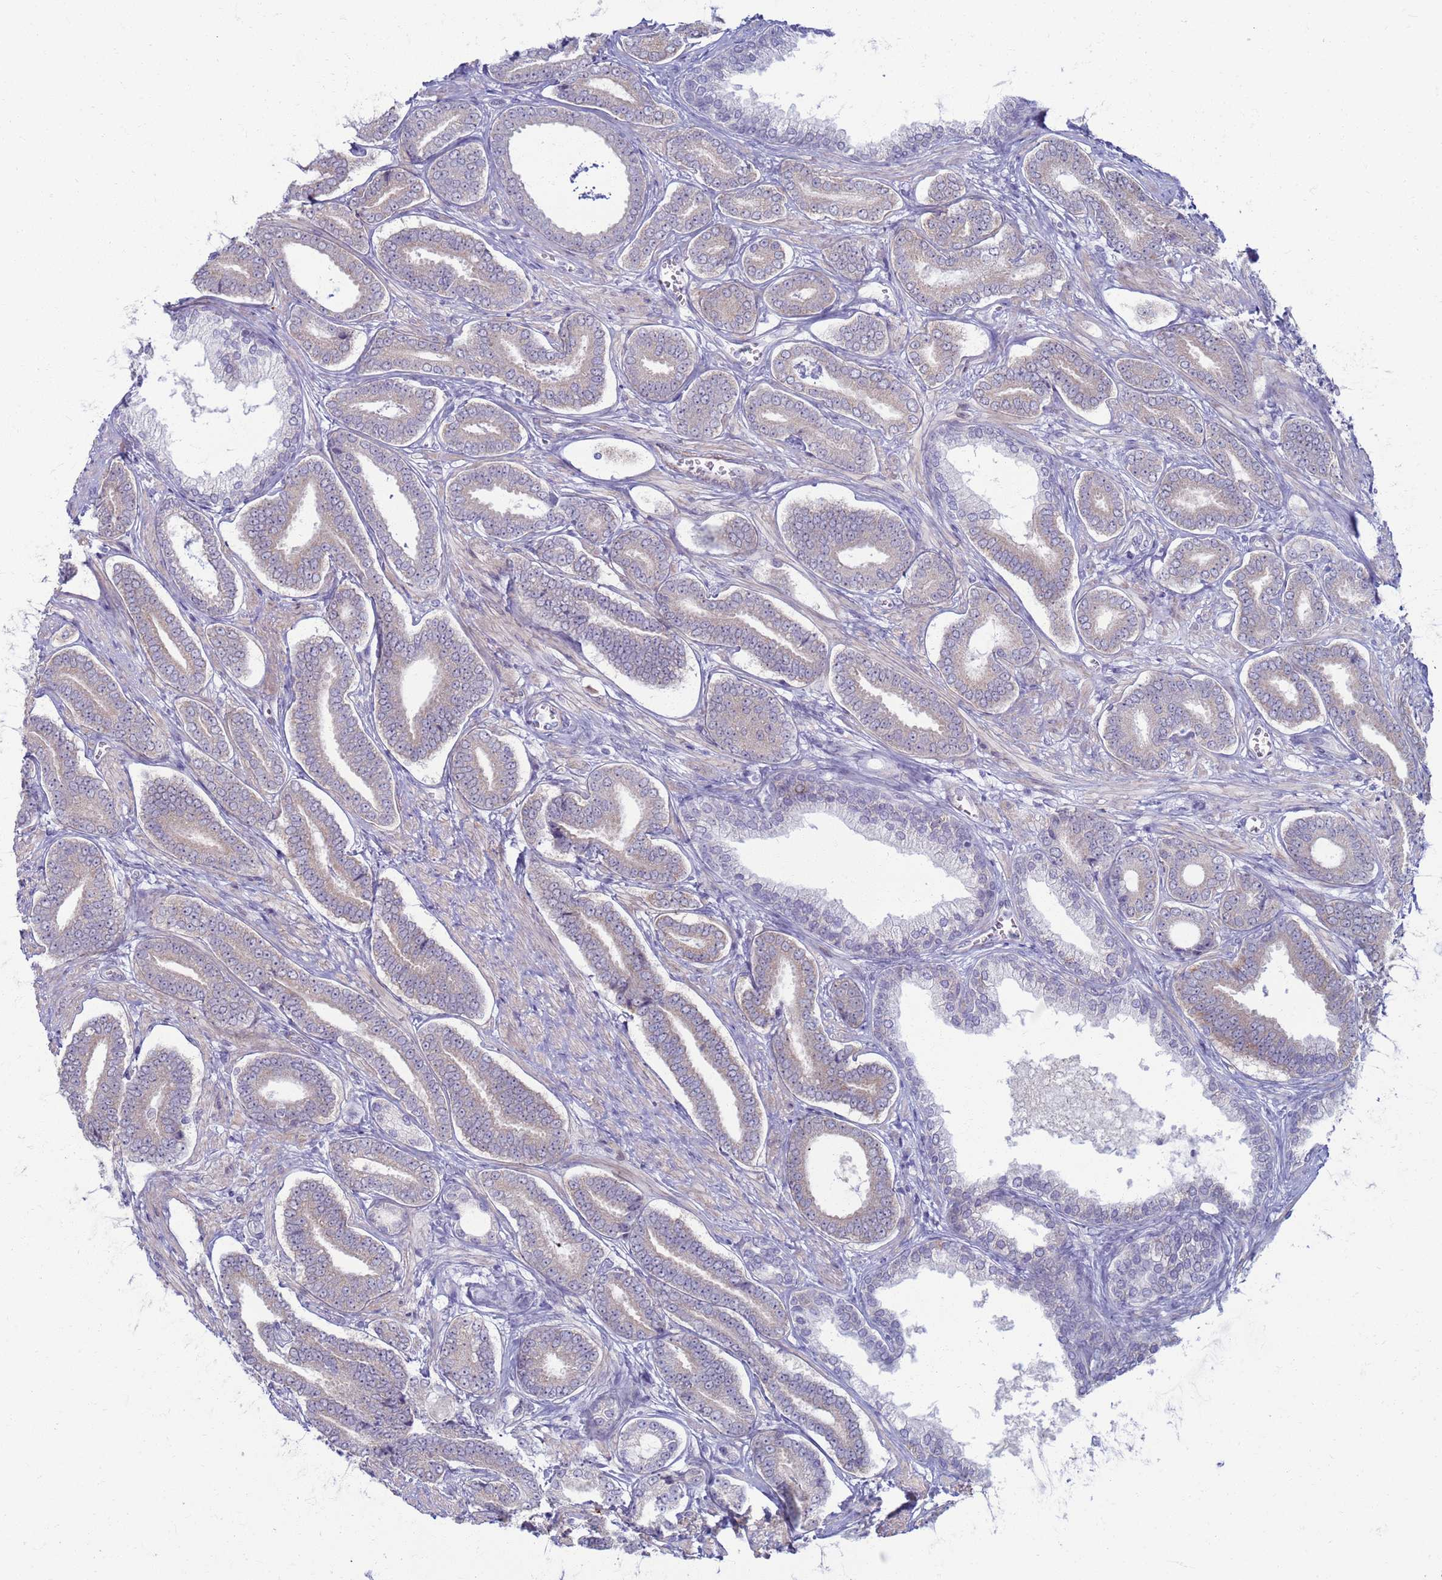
{"staining": {"intensity": "weak", "quantity": "<25%", "location": "cytoplasmic/membranous"}, "tissue": "prostate cancer", "cell_type": "Tumor cells", "image_type": "cancer", "snomed": [{"axis": "morphology", "description": "Adenocarcinoma, NOS"}, {"axis": "topography", "description": "Prostate and seminal vesicle, NOS"}], "caption": "This is an IHC micrograph of human prostate cancer (adenocarcinoma). There is no staining in tumor cells.", "gene": "CLCA2", "patient": {"sex": "male", "age": 76}}